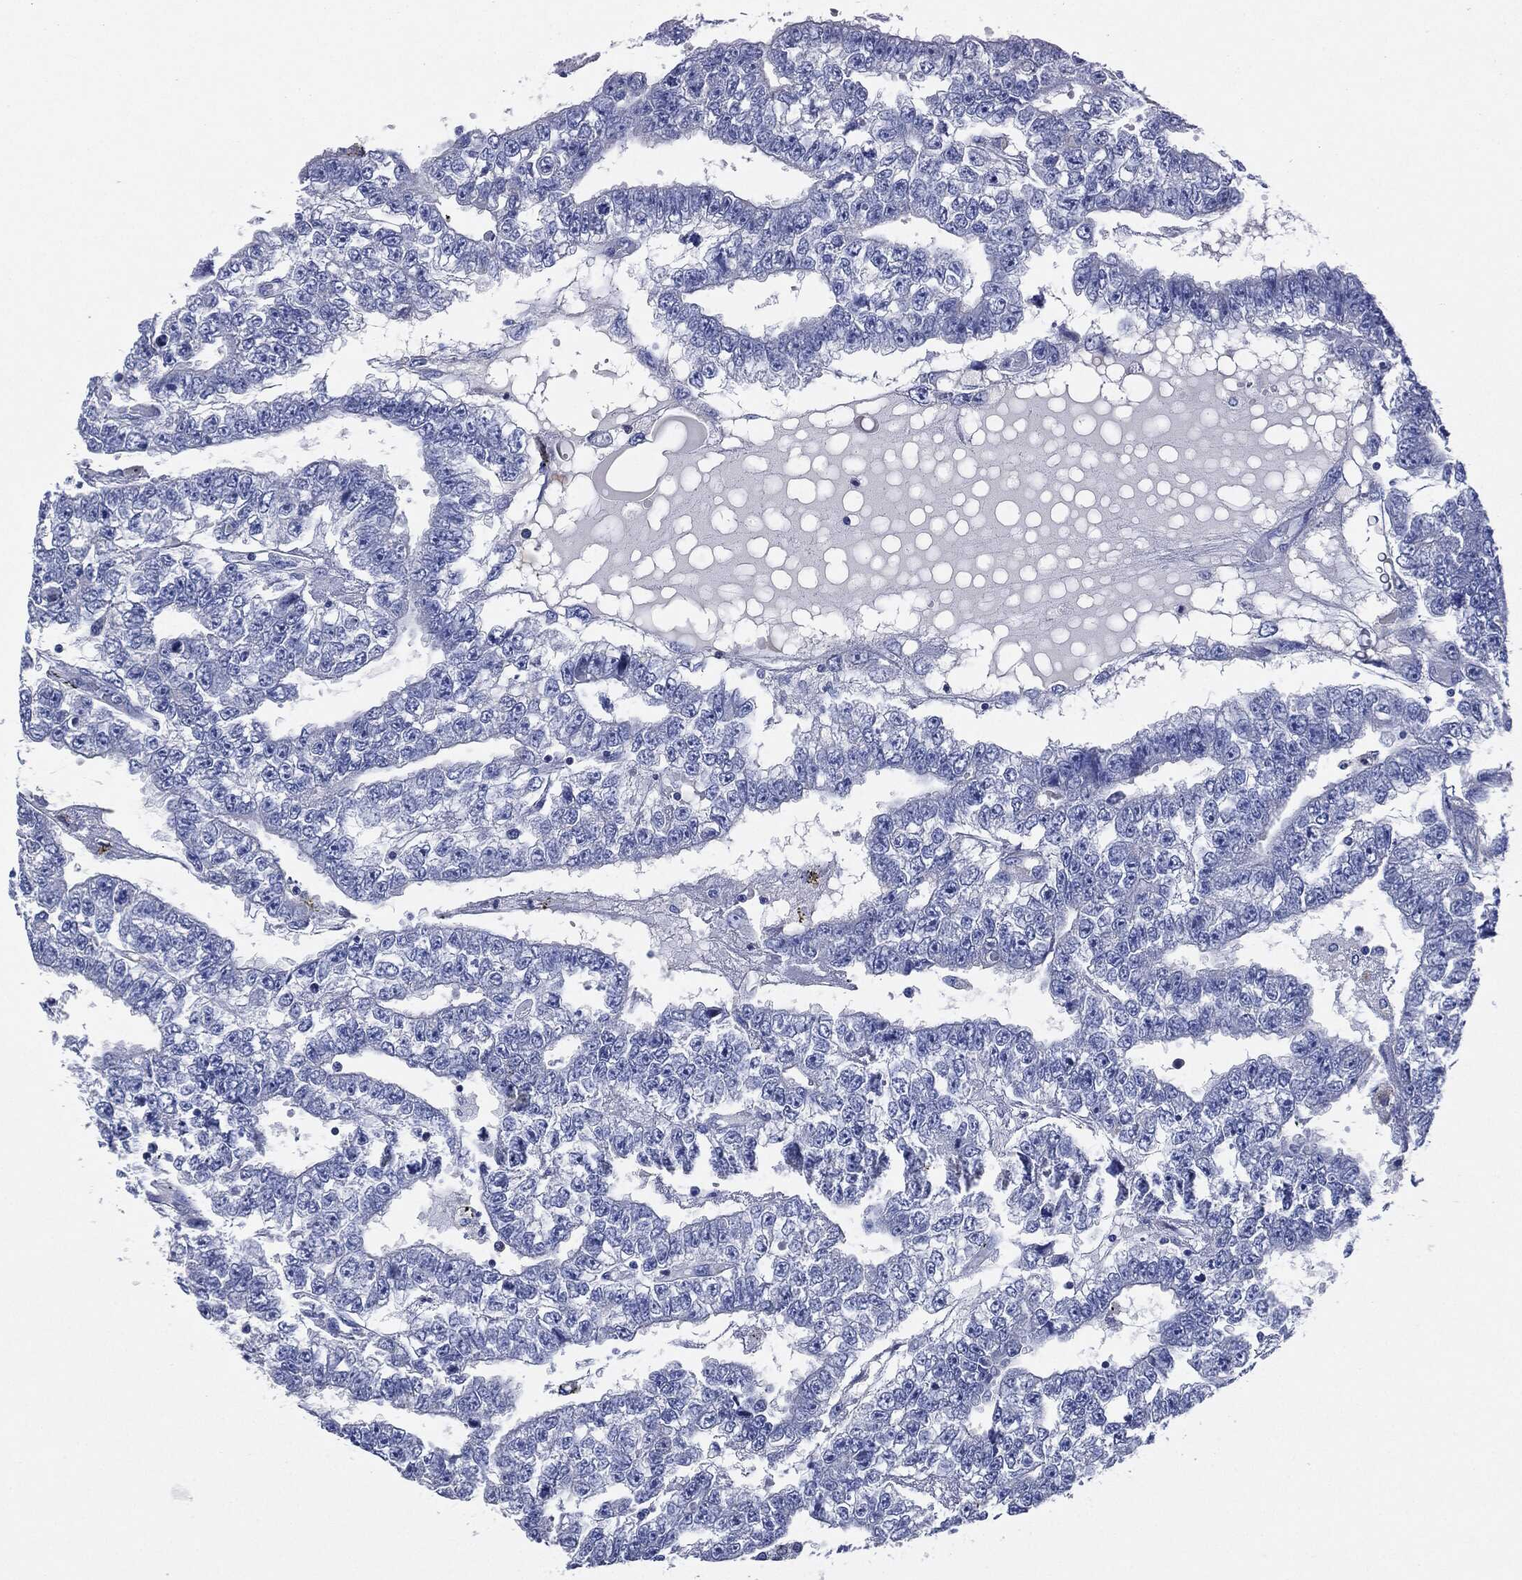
{"staining": {"intensity": "negative", "quantity": "none", "location": "none"}, "tissue": "testis cancer", "cell_type": "Tumor cells", "image_type": "cancer", "snomed": [{"axis": "morphology", "description": "Carcinoma, Embryonal, NOS"}, {"axis": "topography", "description": "Testis"}], "caption": "This is an immunohistochemistry photomicrograph of human embryonal carcinoma (testis). There is no positivity in tumor cells.", "gene": "NTRK1", "patient": {"sex": "male", "age": 25}}